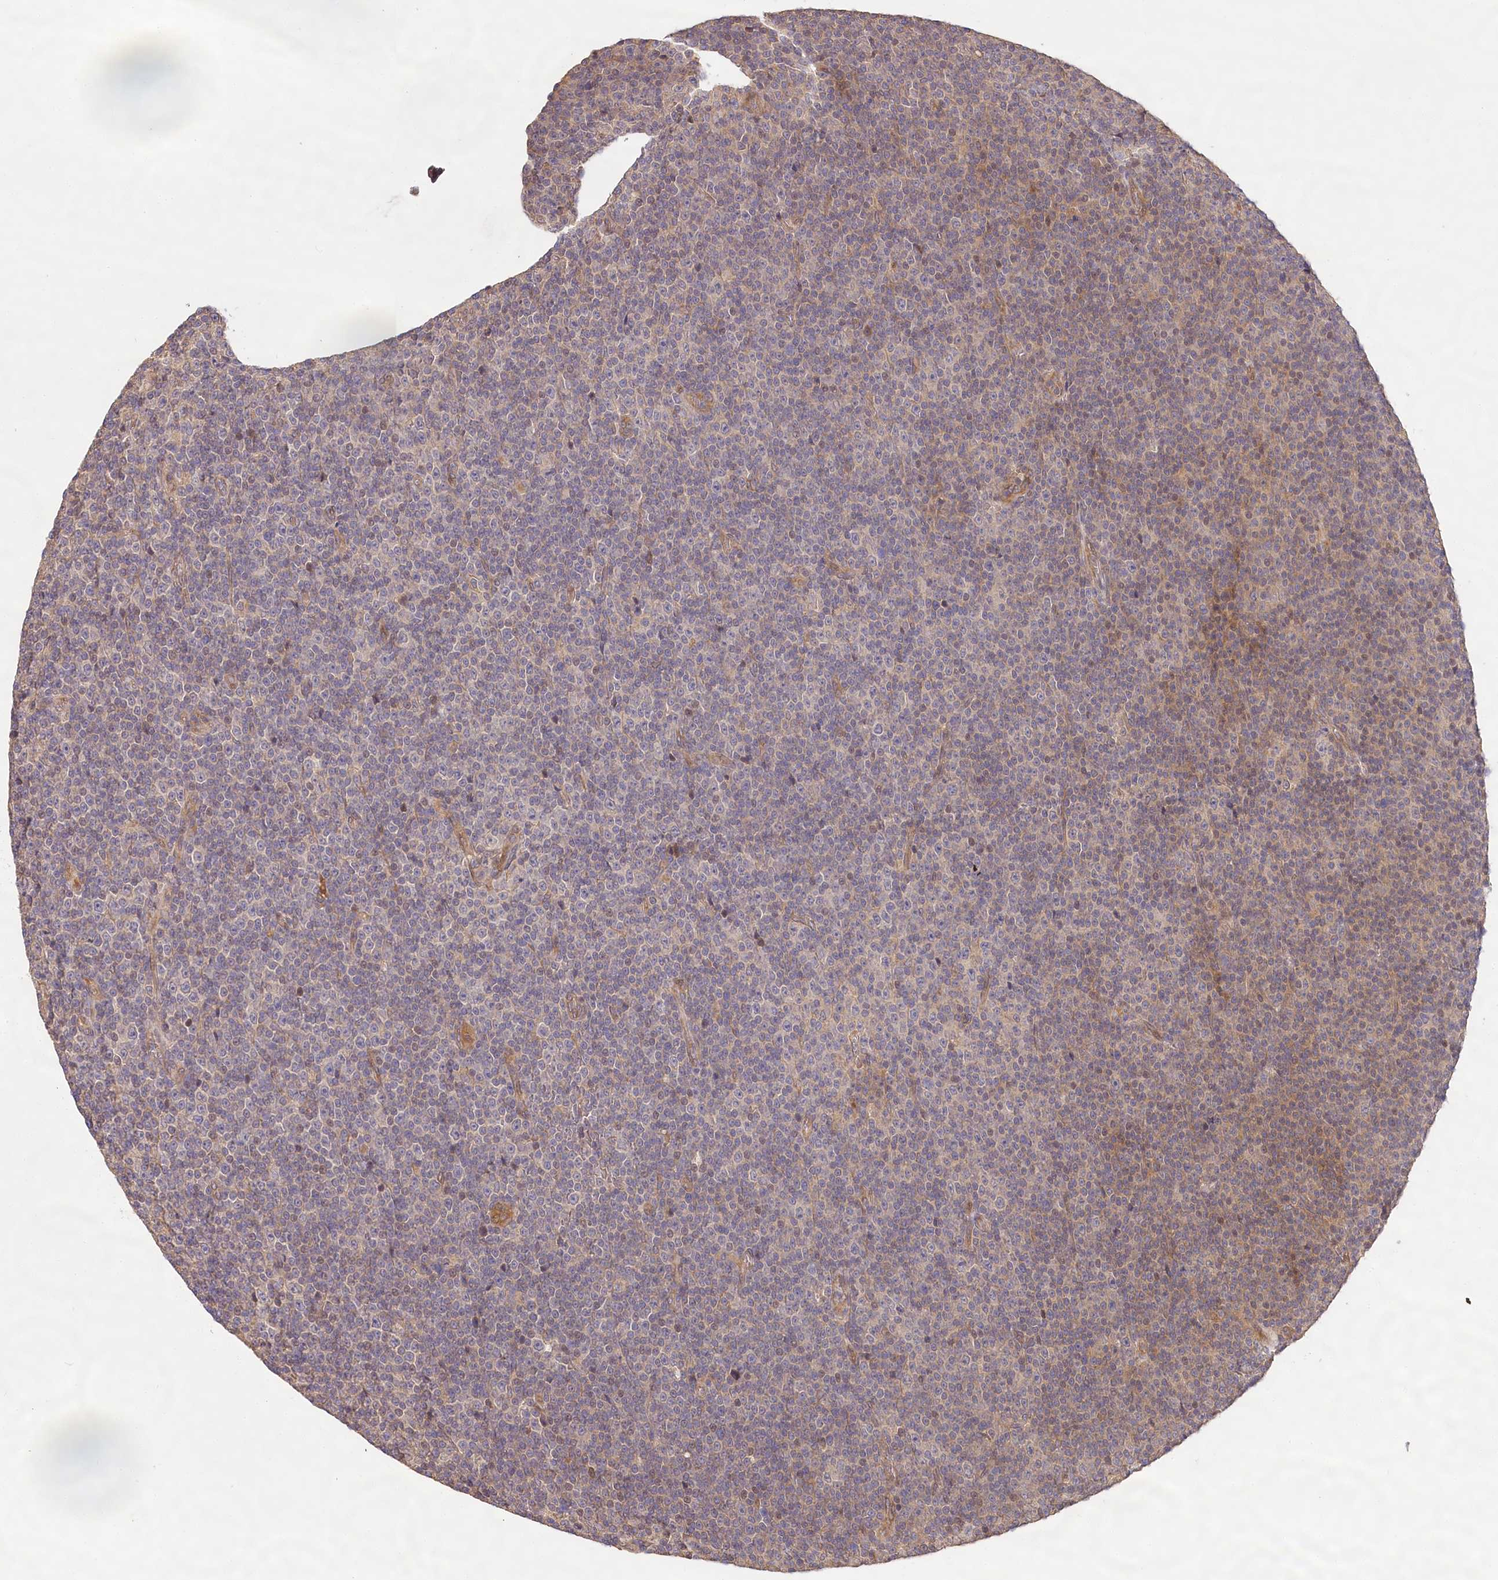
{"staining": {"intensity": "weak", "quantity": "<25%", "location": "cytoplasmic/membranous"}, "tissue": "lymphoma", "cell_type": "Tumor cells", "image_type": "cancer", "snomed": [{"axis": "morphology", "description": "Malignant lymphoma, non-Hodgkin's type, Low grade"}, {"axis": "topography", "description": "Lymph node"}], "caption": "High magnification brightfield microscopy of malignant lymphoma, non-Hodgkin's type (low-grade) stained with DAB (3,3'-diaminobenzidine) (brown) and counterstained with hematoxylin (blue): tumor cells show no significant staining. Brightfield microscopy of IHC stained with DAB (brown) and hematoxylin (blue), captured at high magnification.", "gene": "LSS", "patient": {"sex": "female", "age": 67}}